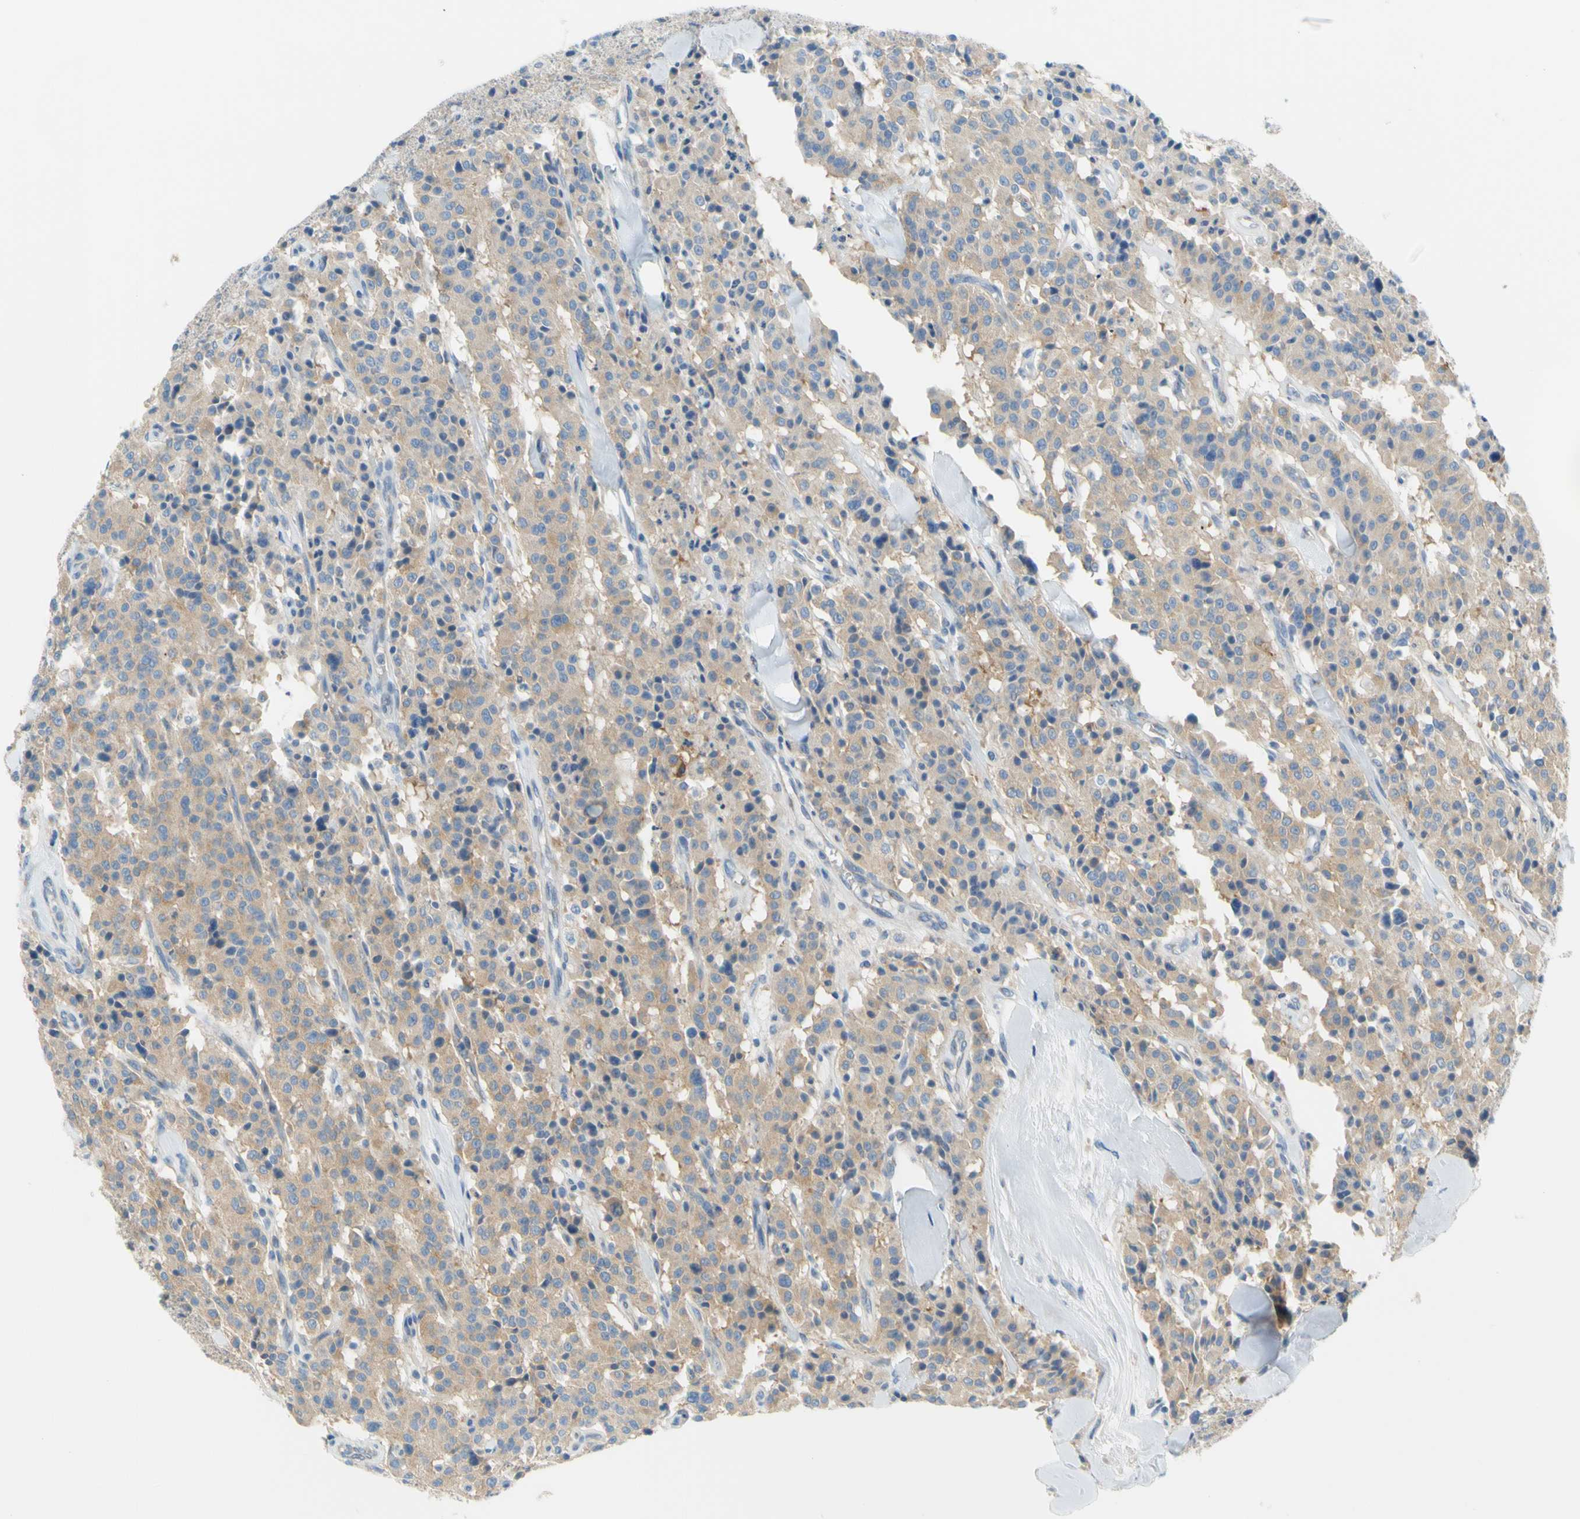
{"staining": {"intensity": "moderate", "quantity": ">75%", "location": "cytoplasmic/membranous"}, "tissue": "carcinoid", "cell_type": "Tumor cells", "image_type": "cancer", "snomed": [{"axis": "morphology", "description": "Carcinoid, malignant, NOS"}, {"axis": "topography", "description": "Lung"}], "caption": "Carcinoid stained with a brown dye shows moderate cytoplasmic/membranous positive staining in approximately >75% of tumor cells.", "gene": "FRMD4B", "patient": {"sex": "male", "age": 30}}